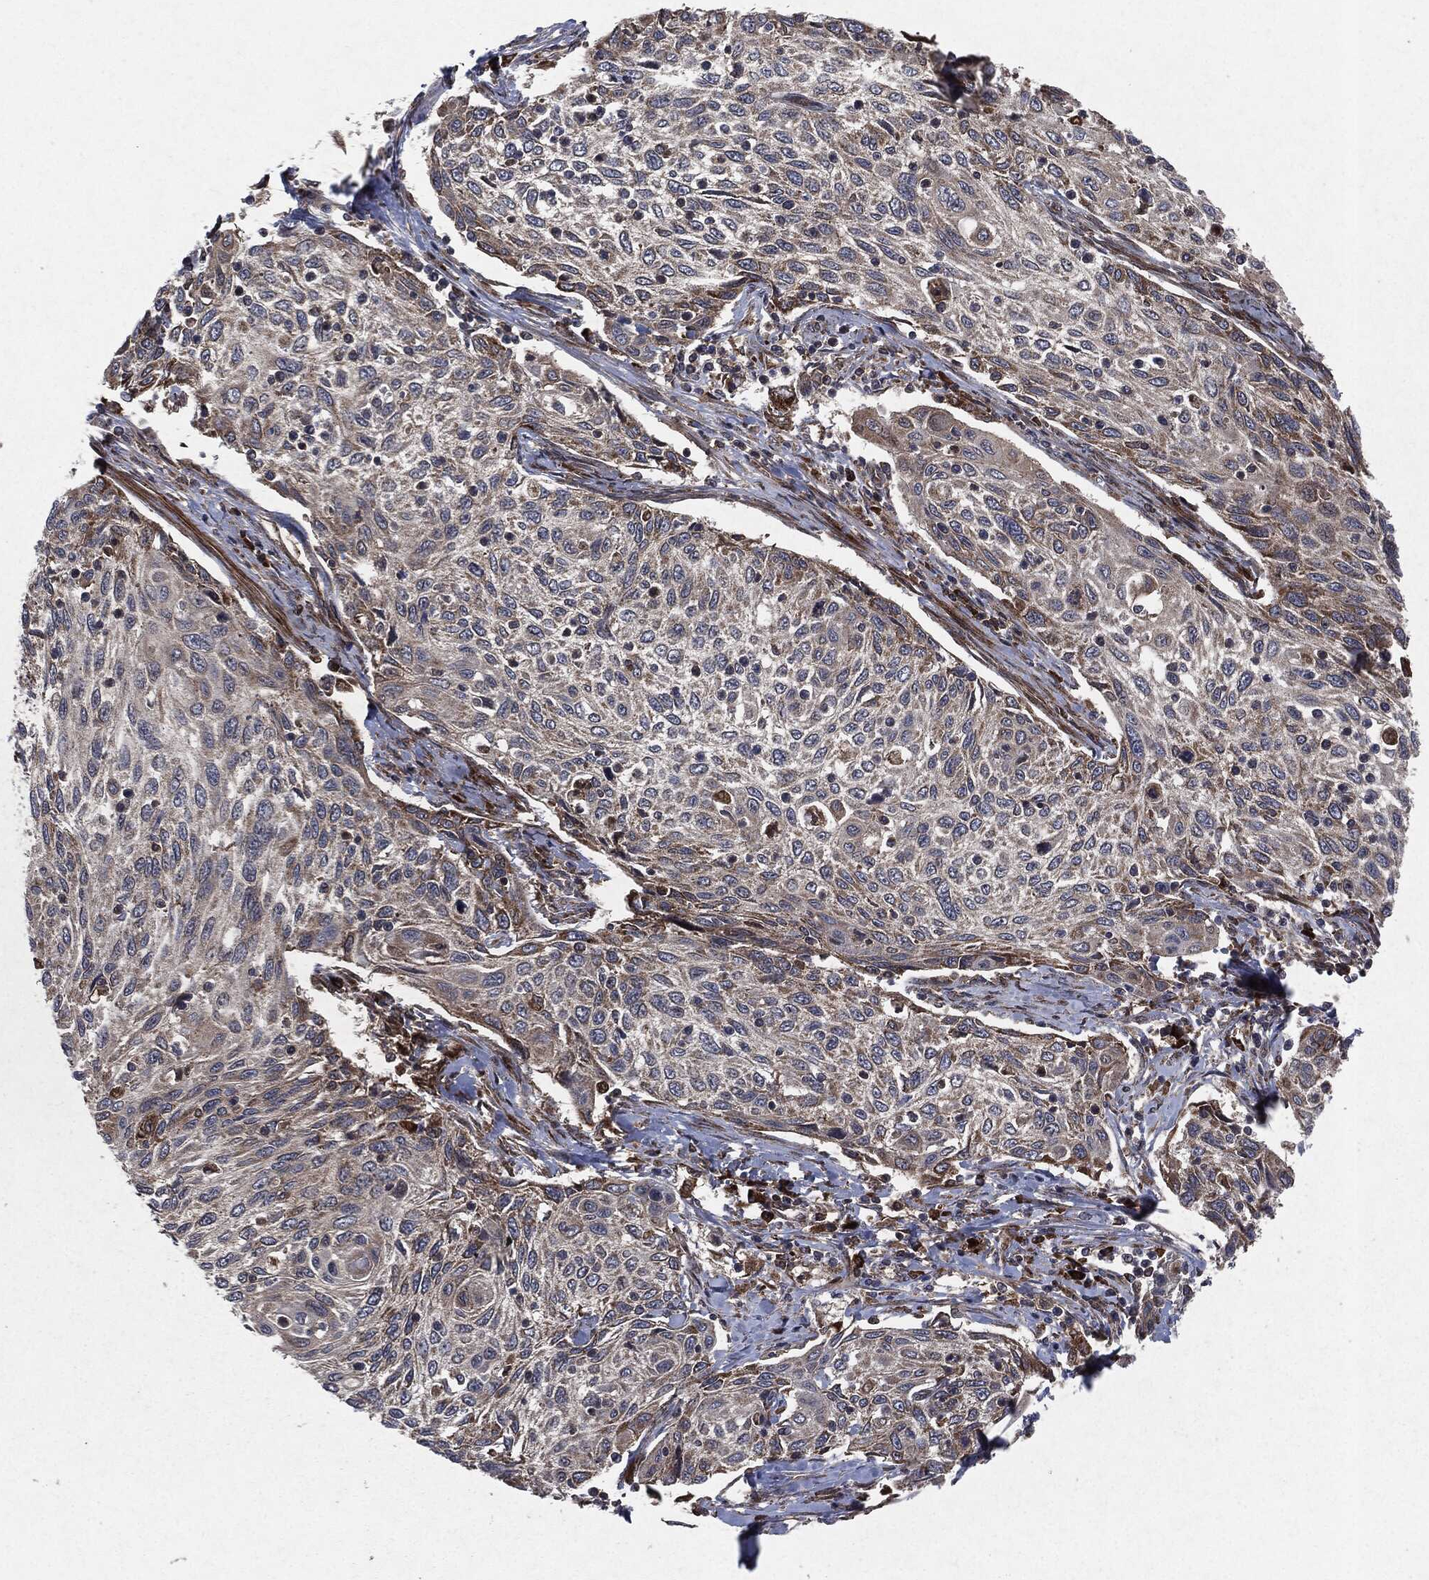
{"staining": {"intensity": "moderate", "quantity": "<25%", "location": "cytoplasmic/membranous"}, "tissue": "cervical cancer", "cell_type": "Tumor cells", "image_type": "cancer", "snomed": [{"axis": "morphology", "description": "Squamous cell carcinoma, NOS"}, {"axis": "topography", "description": "Cervix"}], "caption": "Cervical squamous cell carcinoma stained with a brown dye demonstrates moderate cytoplasmic/membranous positive staining in about <25% of tumor cells.", "gene": "RAF1", "patient": {"sex": "female", "age": 70}}